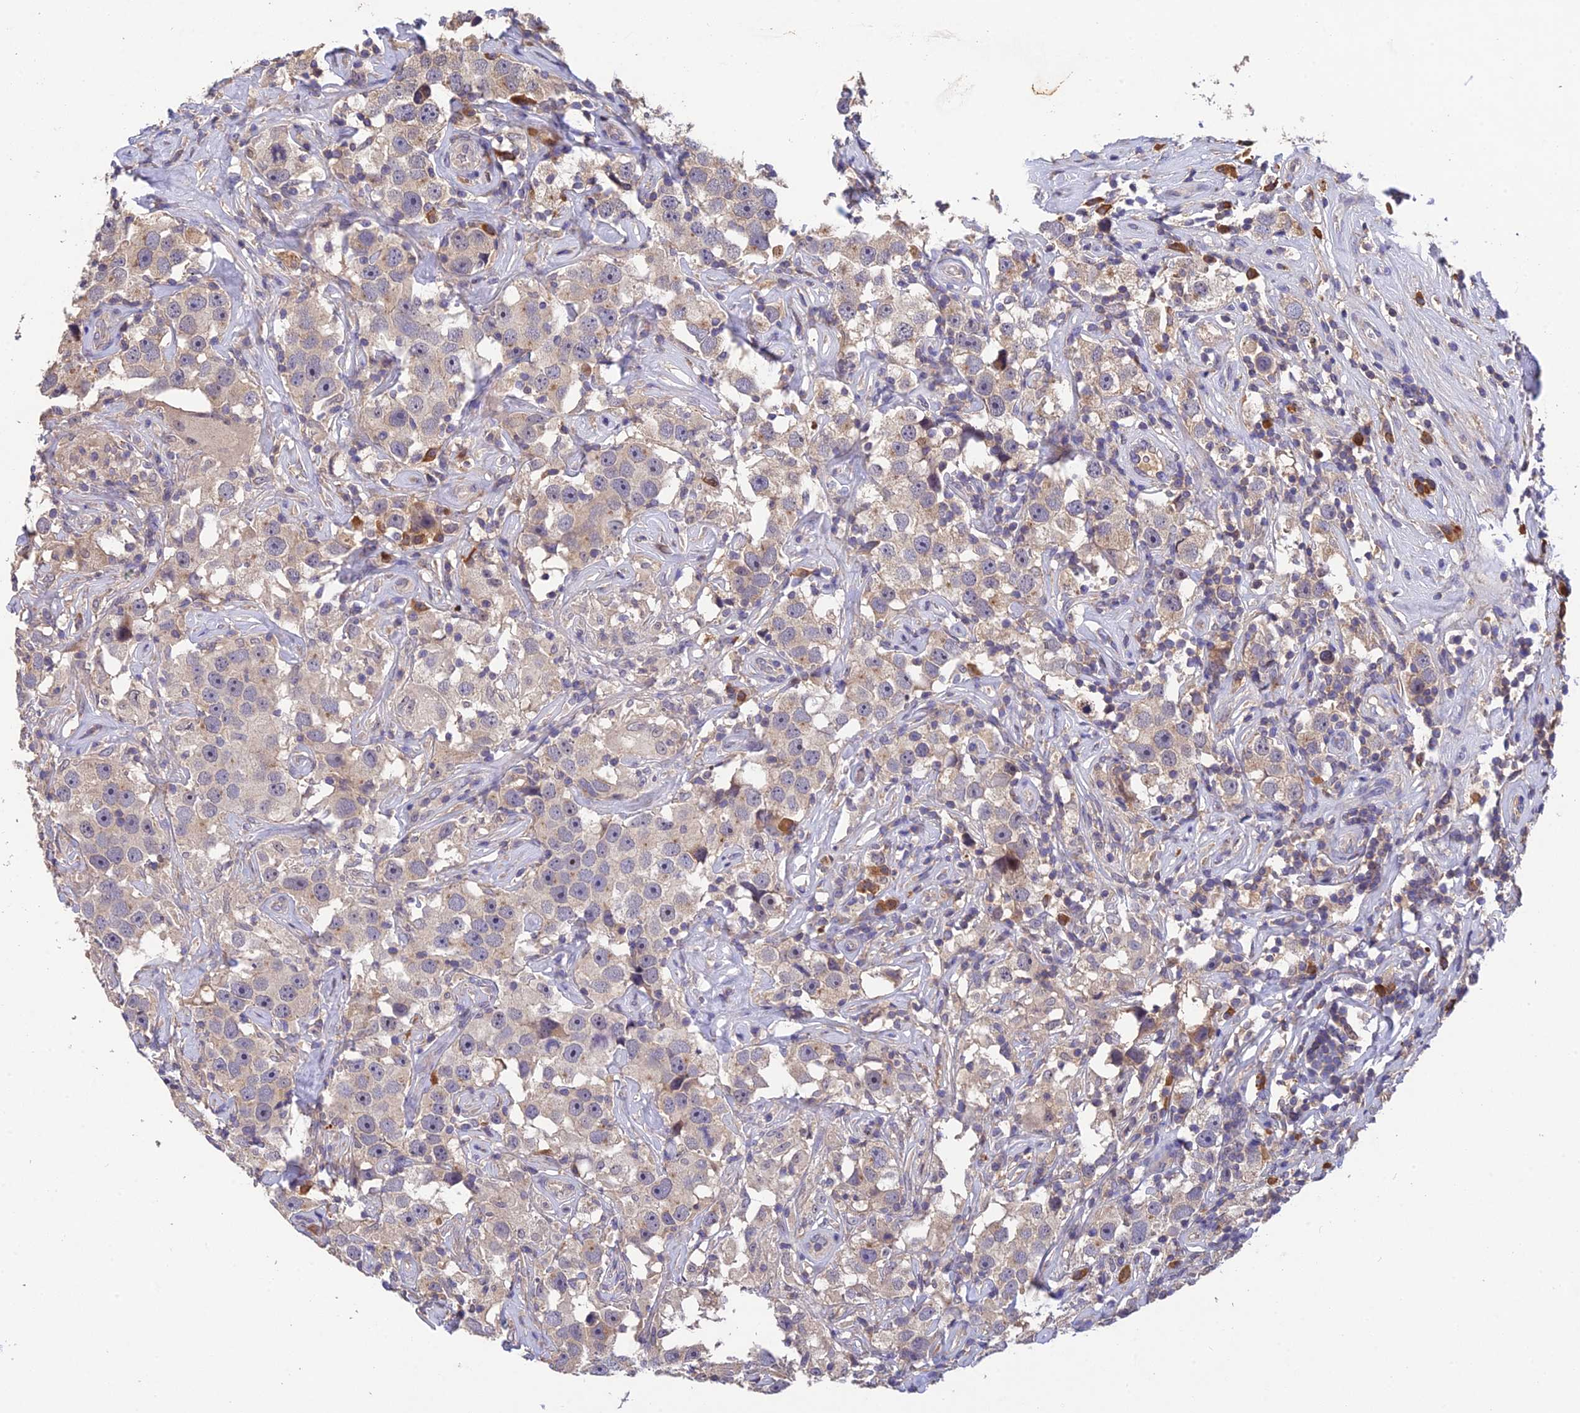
{"staining": {"intensity": "weak", "quantity": "<25%", "location": "cytoplasmic/membranous"}, "tissue": "testis cancer", "cell_type": "Tumor cells", "image_type": "cancer", "snomed": [{"axis": "morphology", "description": "Seminoma, NOS"}, {"axis": "topography", "description": "Testis"}], "caption": "The immunohistochemistry (IHC) image has no significant positivity in tumor cells of testis cancer tissue.", "gene": "DENND5B", "patient": {"sex": "male", "age": 49}}